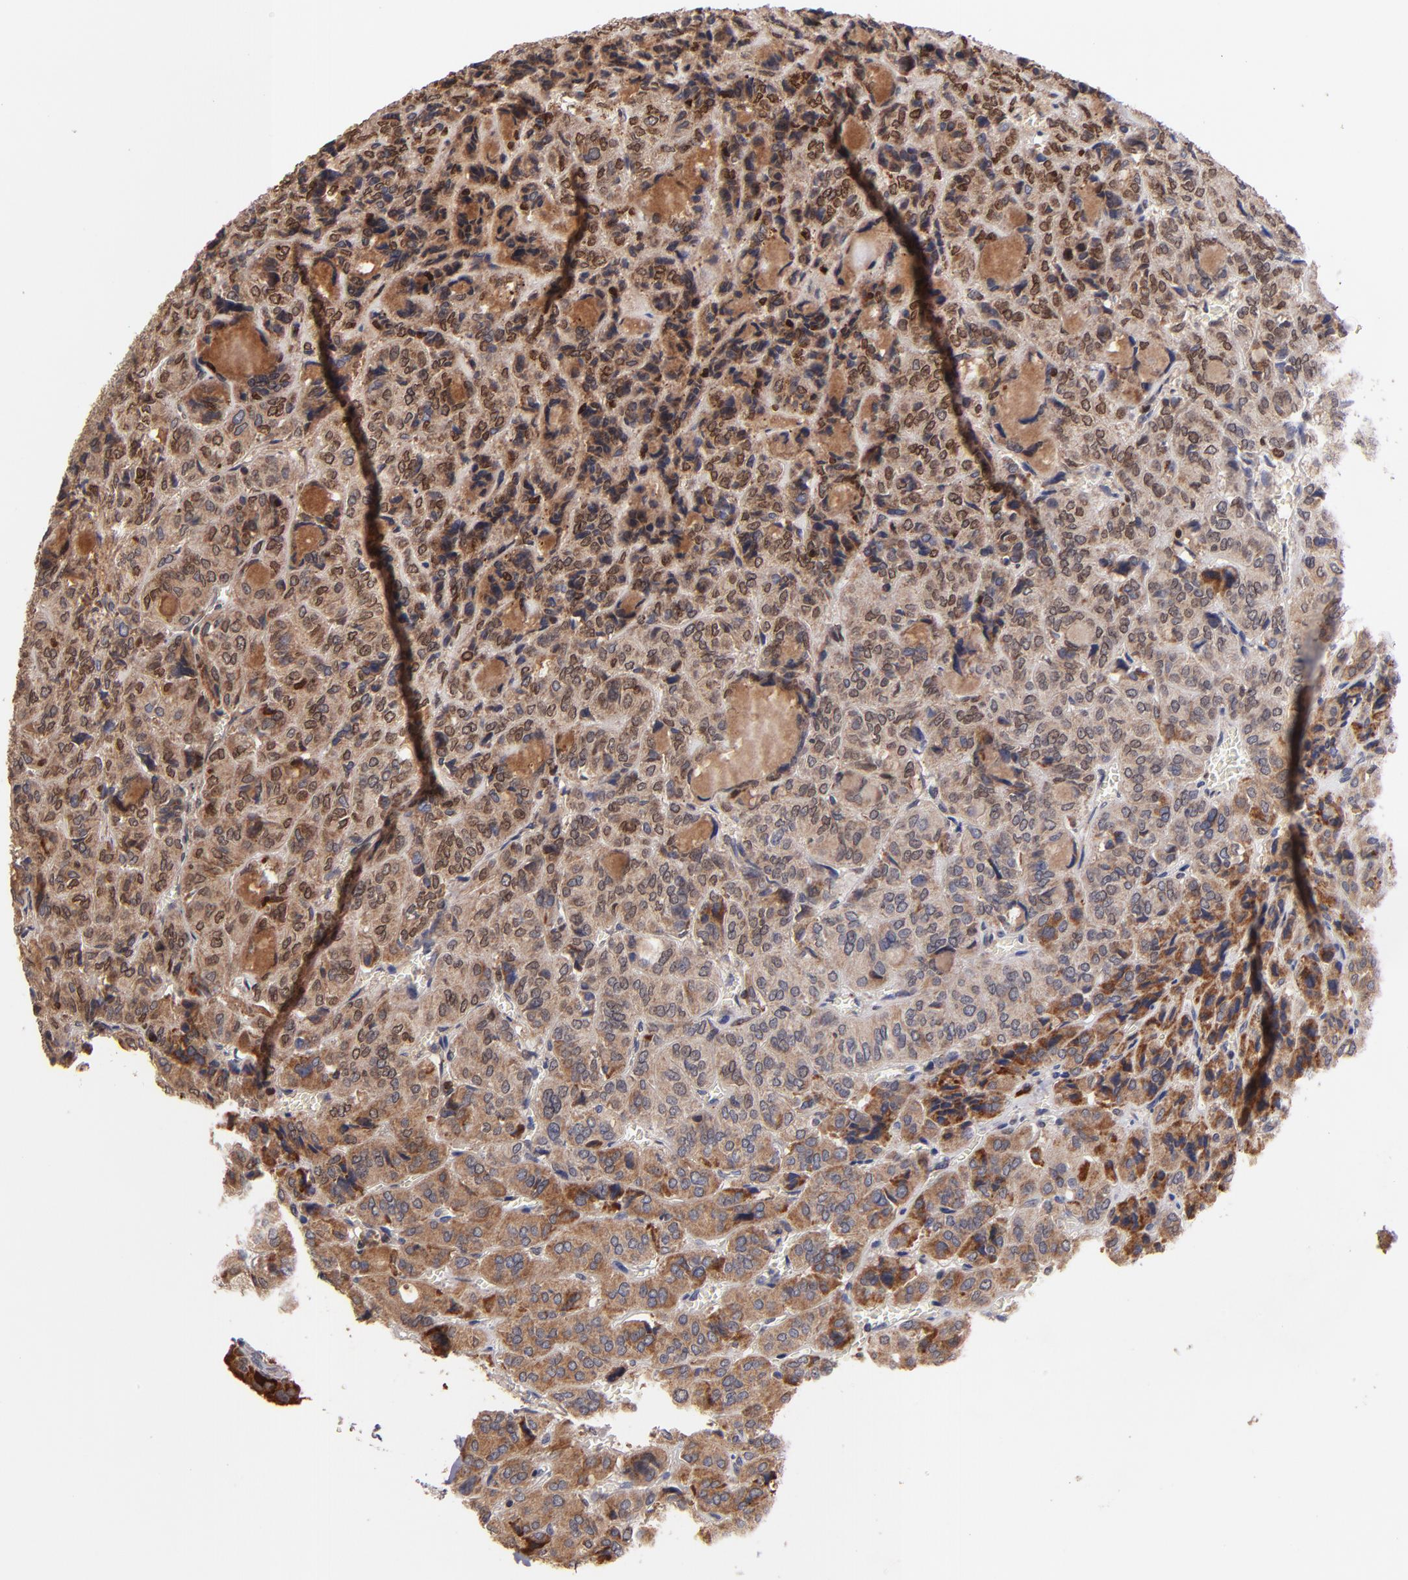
{"staining": {"intensity": "weak", "quantity": ">75%", "location": "cytoplasmic/membranous,nuclear"}, "tissue": "thyroid cancer", "cell_type": "Tumor cells", "image_type": "cancer", "snomed": [{"axis": "morphology", "description": "Follicular adenoma carcinoma, NOS"}, {"axis": "topography", "description": "Thyroid gland"}], "caption": "A brown stain labels weak cytoplasmic/membranous and nuclear staining of a protein in human thyroid follicular adenoma carcinoma tumor cells. (DAB IHC, brown staining for protein, blue staining for nuclei).", "gene": "DIABLO", "patient": {"sex": "female", "age": 71}}